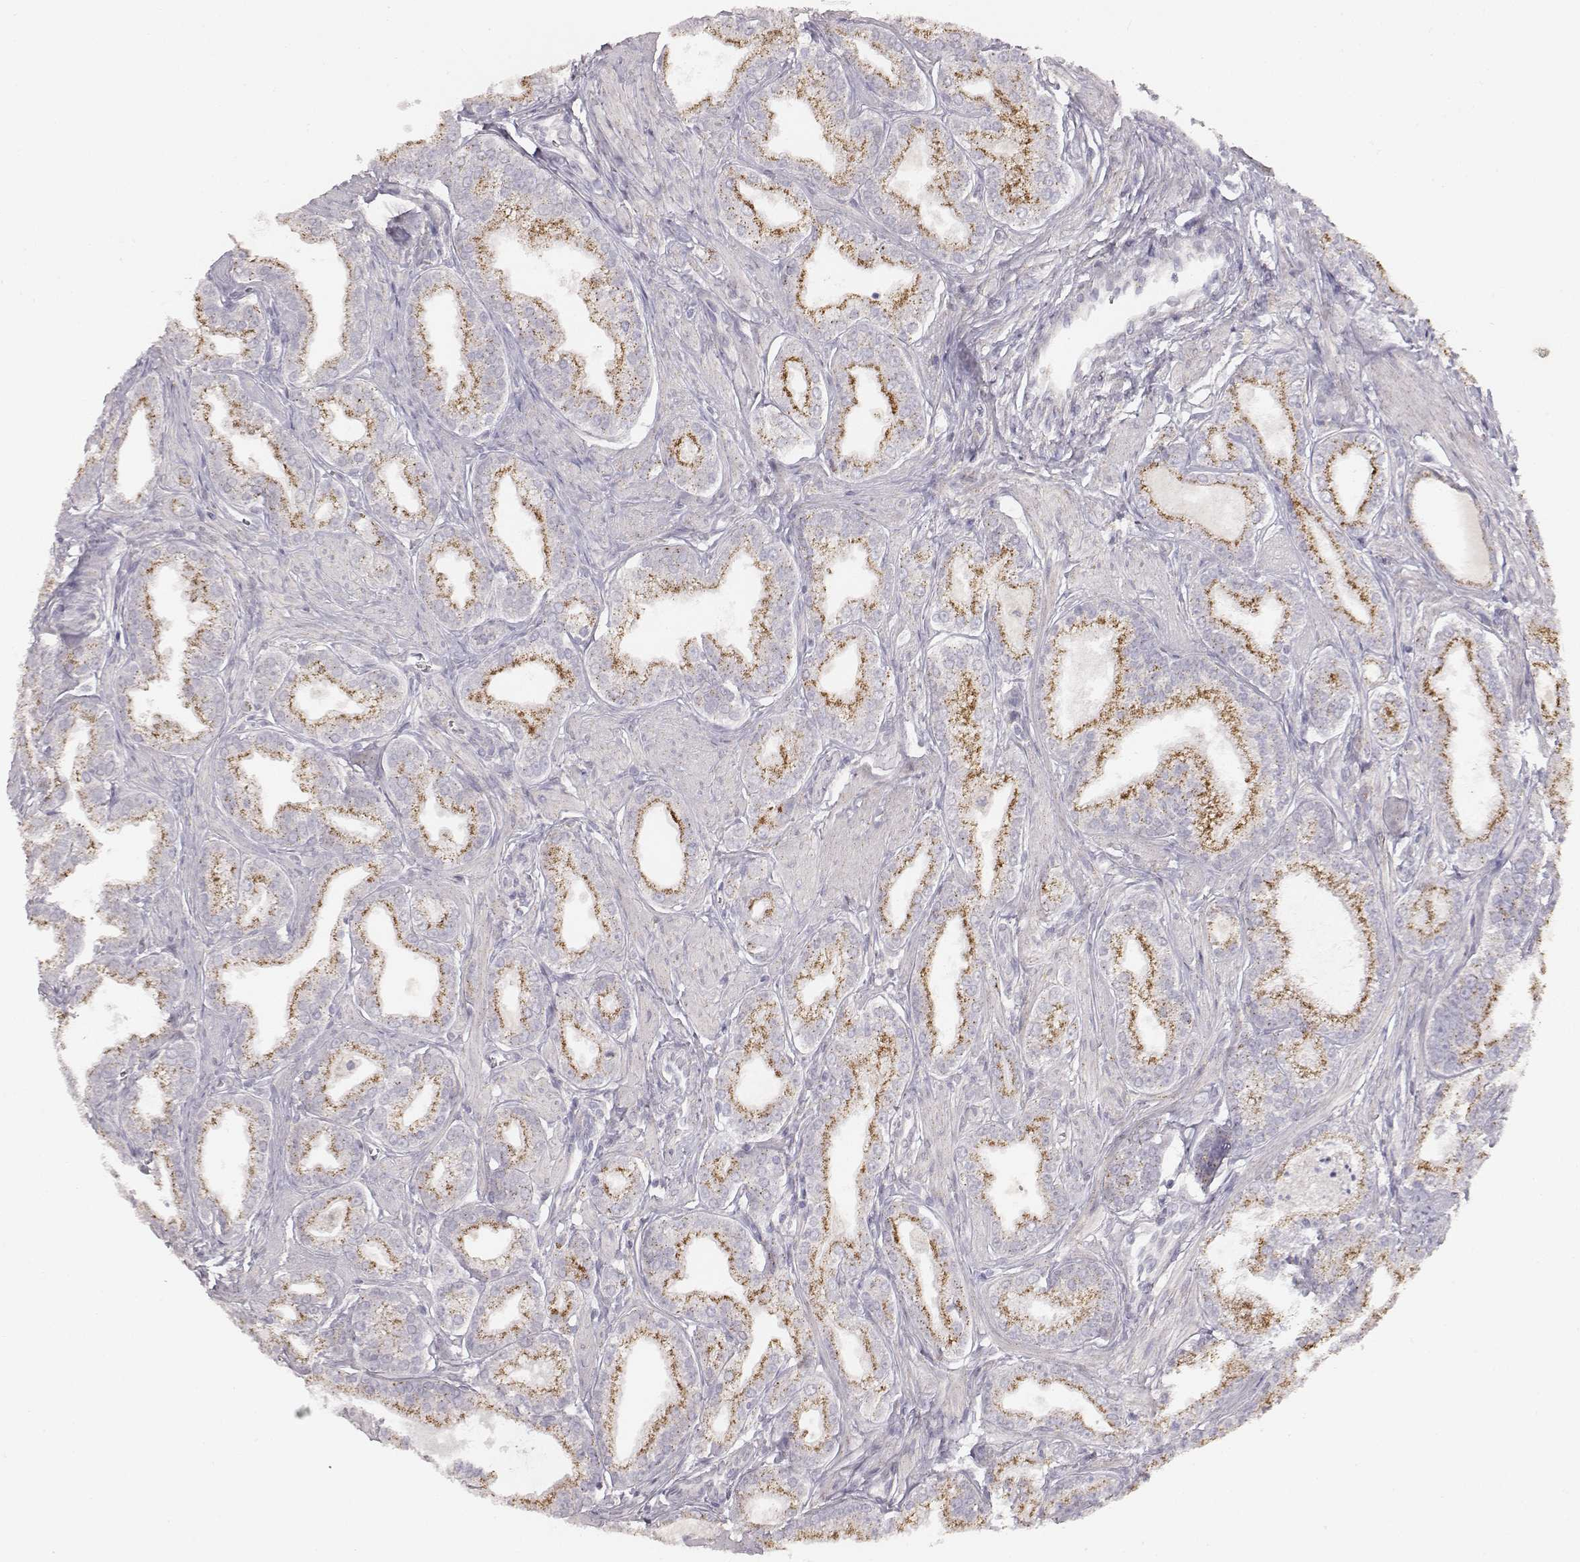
{"staining": {"intensity": "moderate", "quantity": ">75%", "location": "cytoplasmic/membranous"}, "tissue": "prostate cancer", "cell_type": "Tumor cells", "image_type": "cancer", "snomed": [{"axis": "morphology", "description": "Adenocarcinoma, NOS"}, {"axis": "topography", "description": "Prostate"}], "caption": "Prostate cancer tissue reveals moderate cytoplasmic/membranous expression in about >75% of tumor cells", "gene": "ABCD3", "patient": {"sex": "male", "age": 71}}